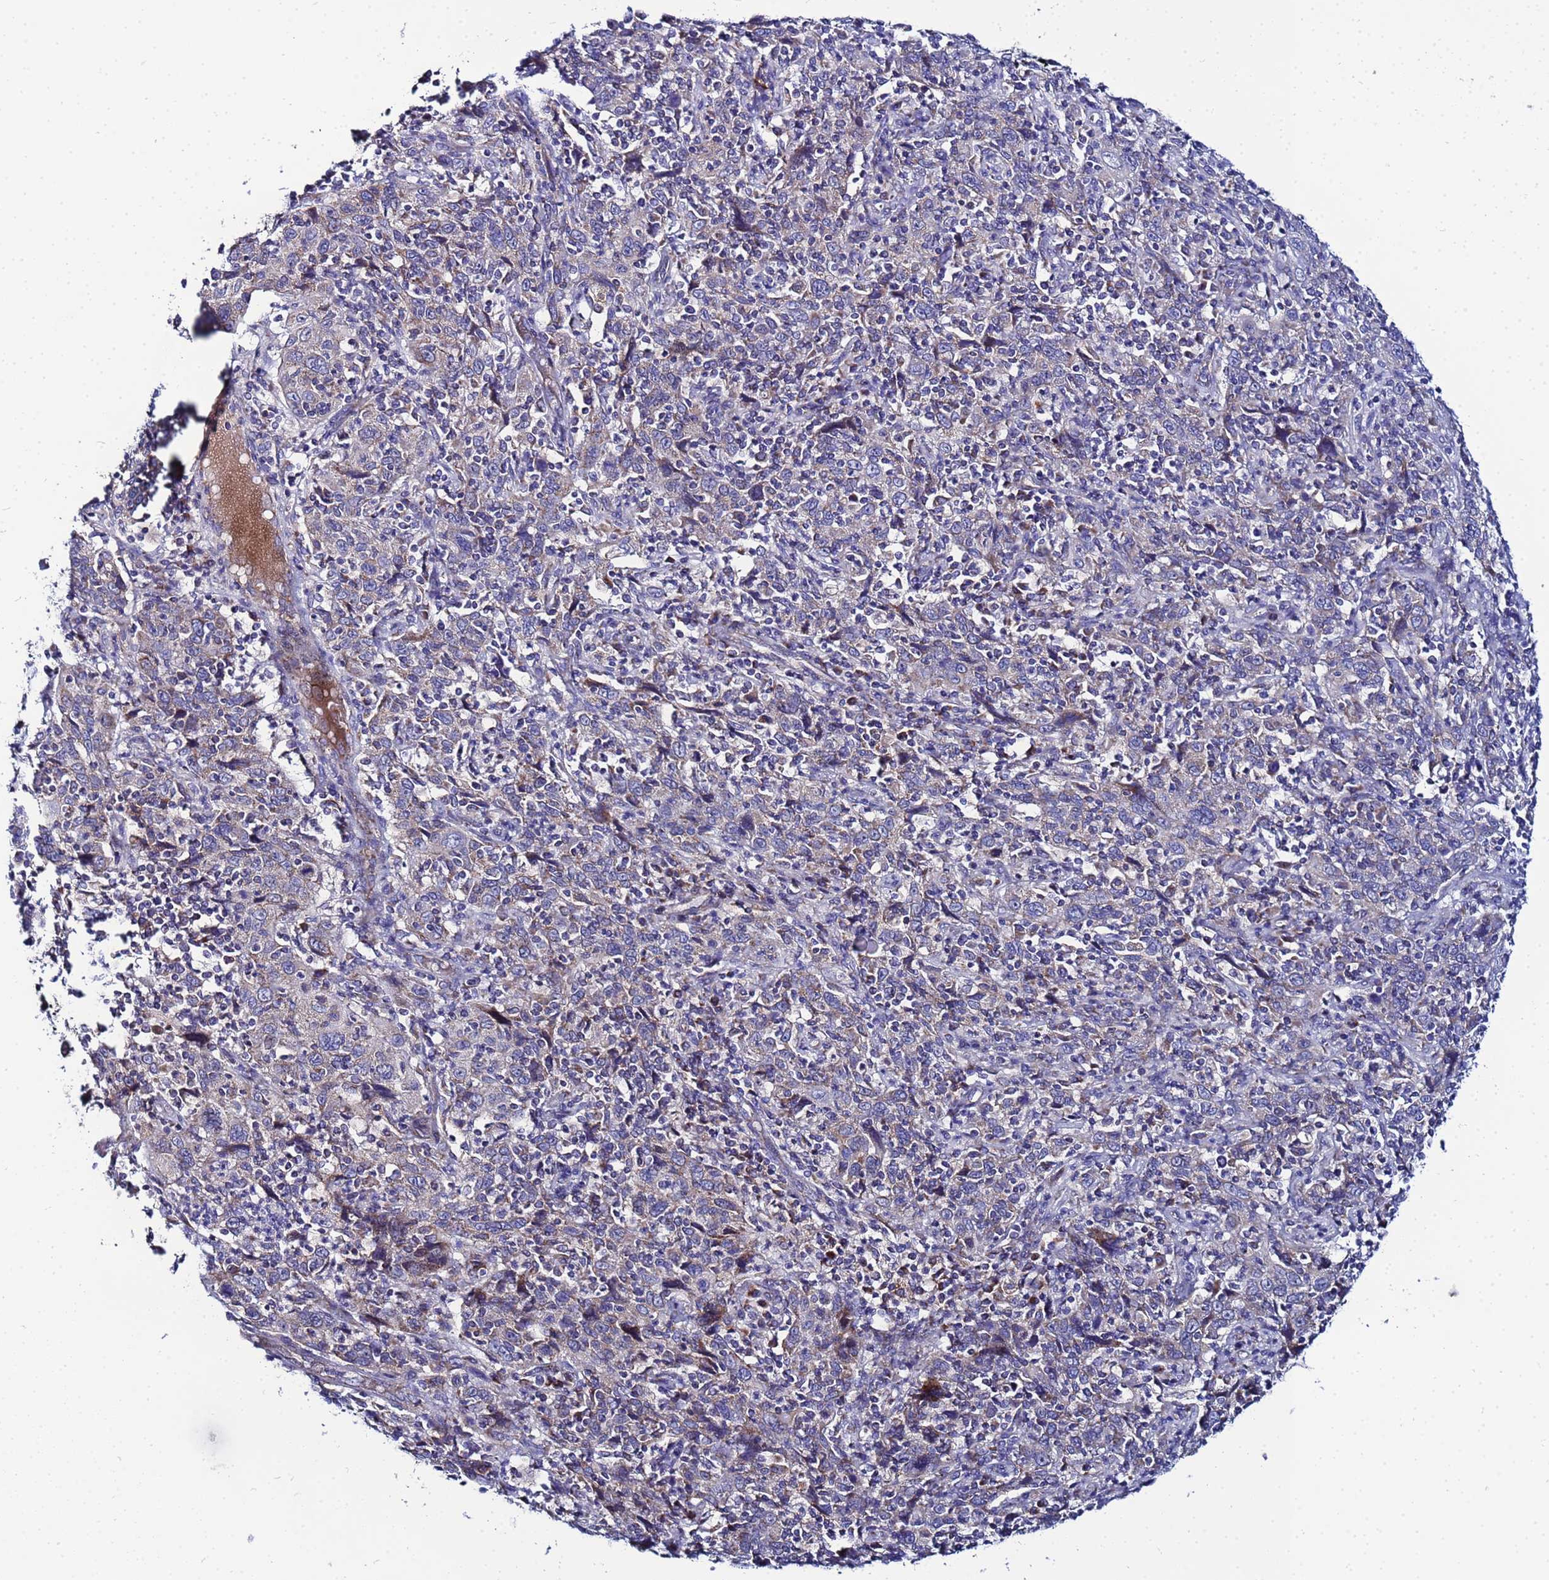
{"staining": {"intensity": "negative", "quantity": "none", "location": "none"}, "tissue": "cervical cancer", "cell_type": "Tumor cells", "image_type": "cancer", "snomed": [{"axis": "morphology", "description": "Squamous cell carcinoma, NOS"}, {"axis": "topography", "description": "Cervix"}], "caption": "Cervical cancer stained for a protein using immunohistochemistry displays no positivity tumor cells.", "gene": "FAHD2A", "patient": {"sex": "female", "age": 46}}